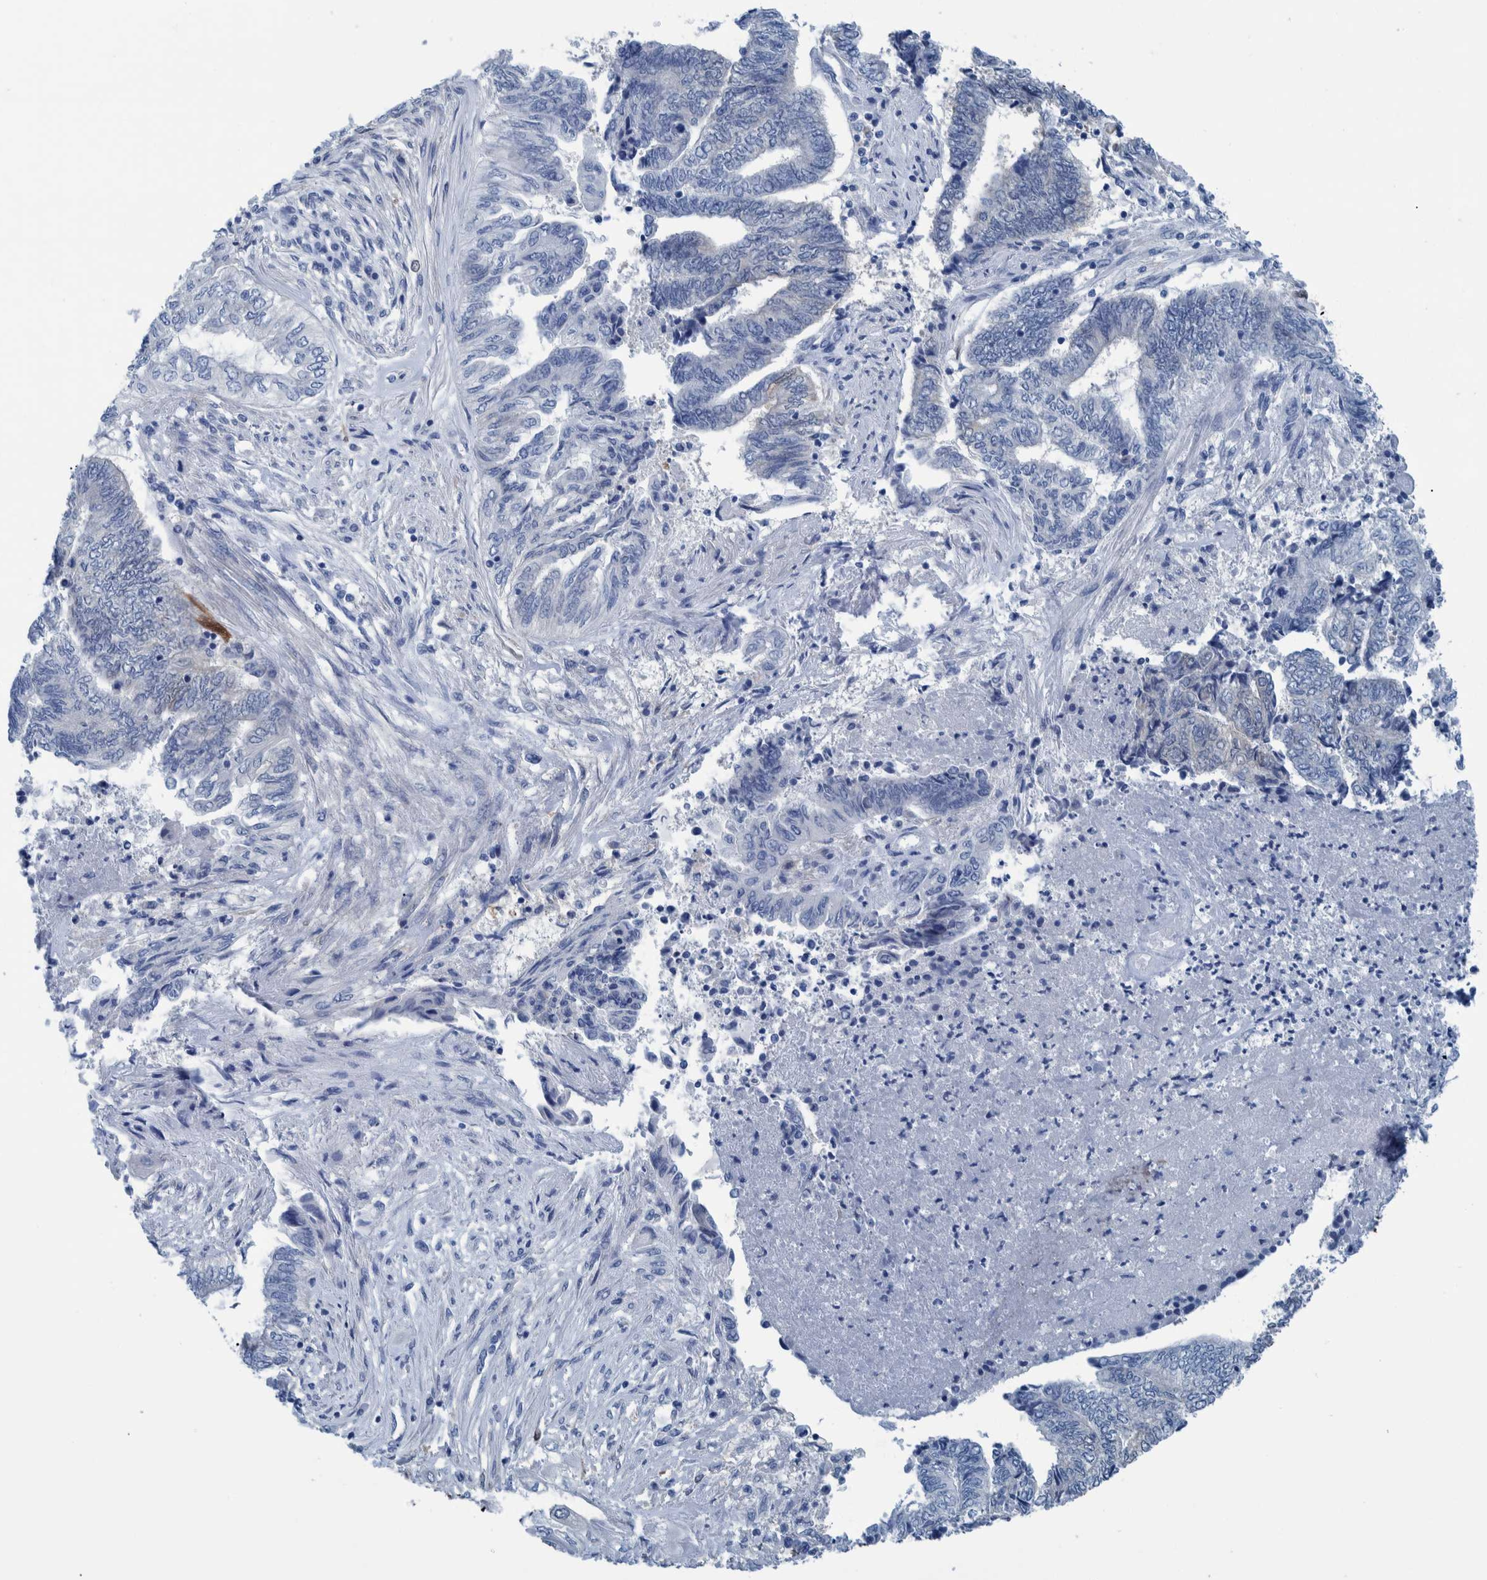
{"staining": {"intensity": "negative", "quantity": "none", "location": "none"}, "tissue": "endometrial cancer", "cell_type": "Tumor cells", "image_type": "cancer", "snomed": [{"axis": "morphology", "description": "Adenocarcinoma, NOS"}, {"axis": "topography", "description": "Uterus"}, {"axis": "topography", "description": "Endometrium"}], "caption": "Immunohistochemistry of endometrial adenocarcinoma demonstrates no expression in tumor cells. (Immunohistochemistry, brightfield microscopy, high magnification).", "gene": "IDO1", "patient": {"sex": "female", "age": 70}}